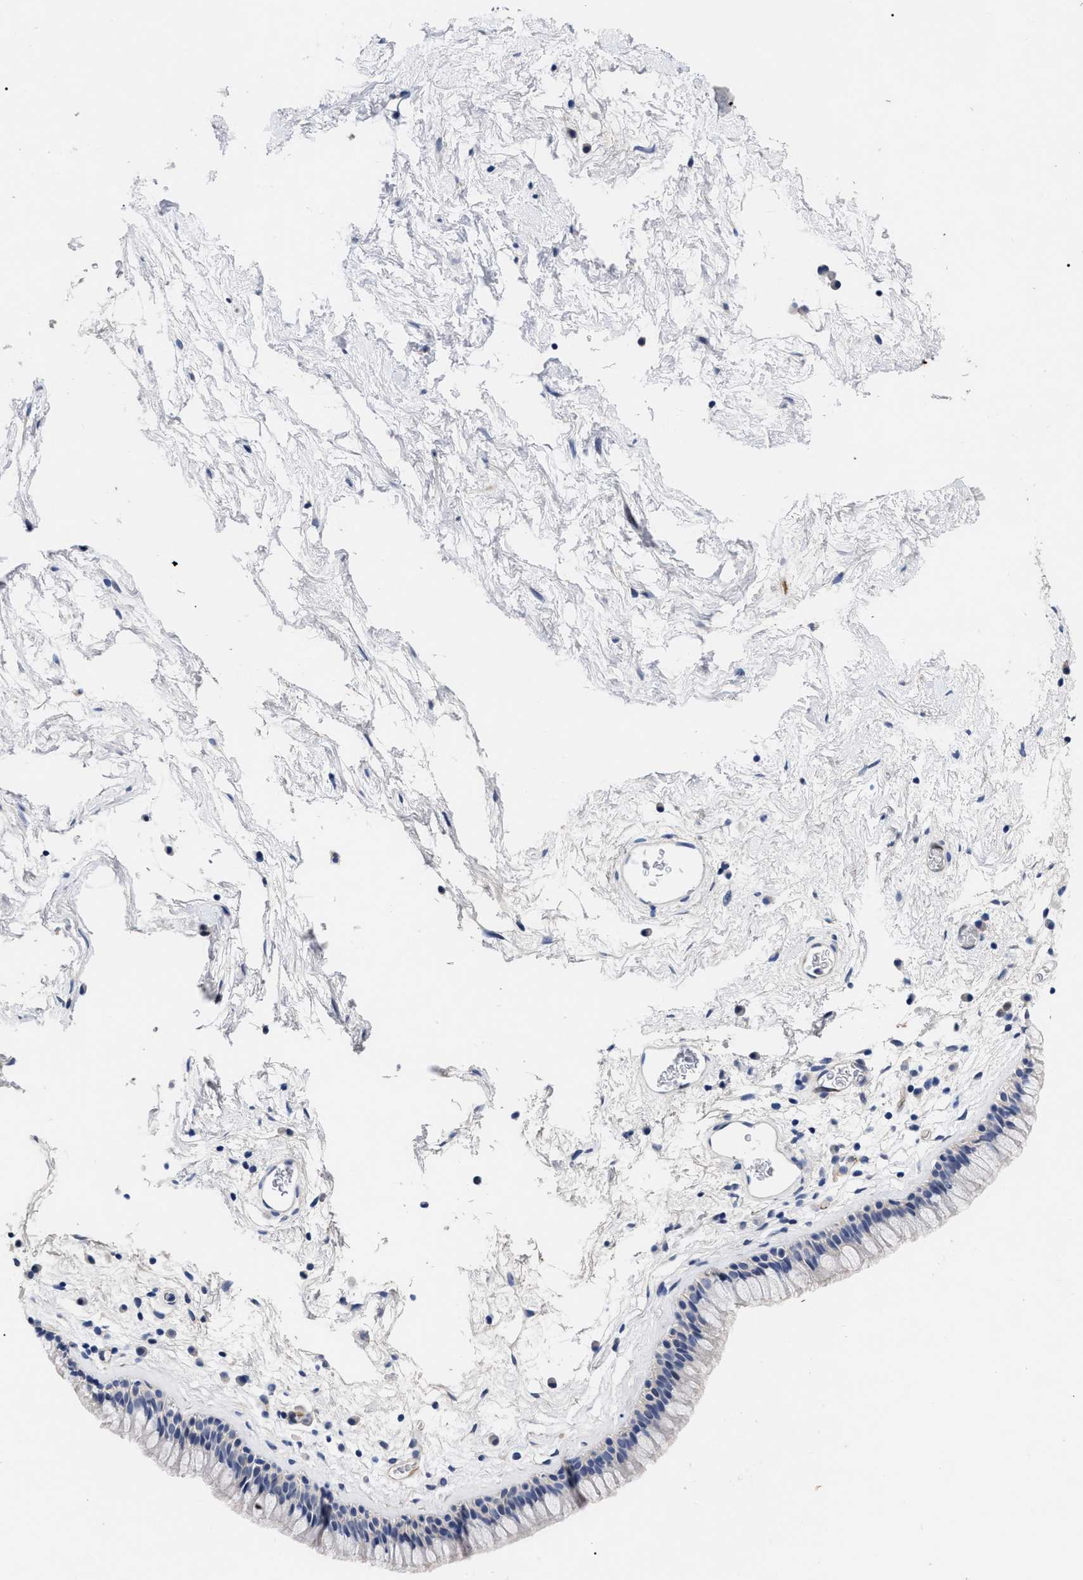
{"staining": {"intensity": "negative", "quantity": "none", "location": "none"}, "tissue": "nasopharynx", "cell_type": "Respiratory epithelial cells", "image_type": "normal", "snomed": [{"axis": "morphology", "description": "Normal tissue, NOS"}, {"axis": "morphology", "description": "Inflammation, NOS"}, {"axis": "topography", "description": "Nasopharynx"}], "caption": "IHC histopathology image of benign human nasopharynx stained for a protein (brown), which demonstrates no positivity in respiratory epithelial cells. The staining is performed using DAB (3,3'-diaminobenzidine) brown chromogen with nuclei counter-stained in using hematoxylin.", "gene": "CCN5", "patient": {"sex": "male", "age": 48}}